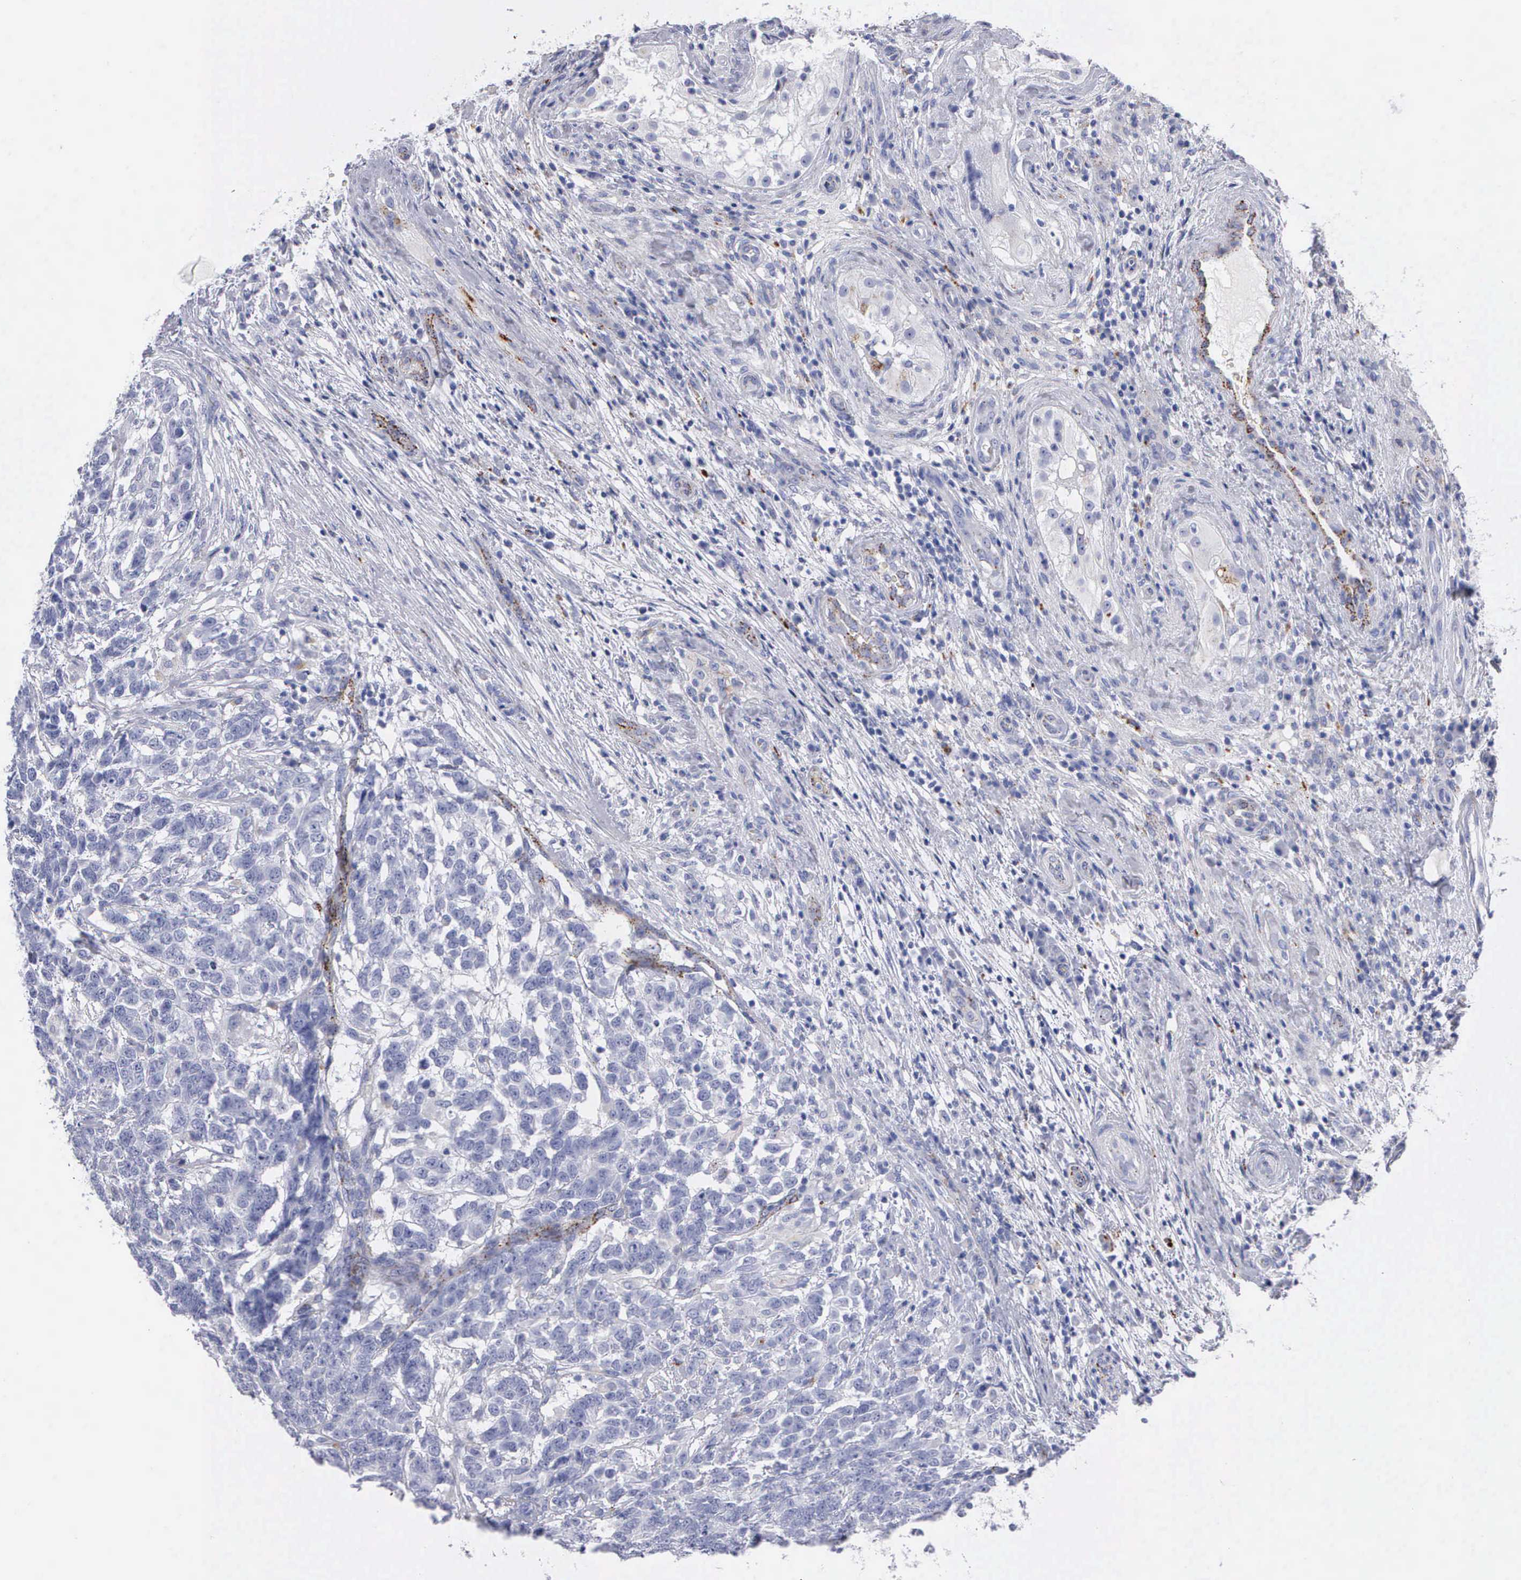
{"staining": {"intensity": "negative", "quantity": "none", "location": "none"}, "tissue": "testis cancer", "cell_type": "Tumor cells", "image_type": "cancer", "snomed": [{"axis": "morphology", "description": "Carcinoma, Embryonal, NOS"}, {"axis": "topography", "description": "Testis"}], "caption": "Human testis cancer stained for a protein using IHC shows no positivity in tumor cells.", "gene": "CTSL", "patient": {"sex": "male", "age": 26}}